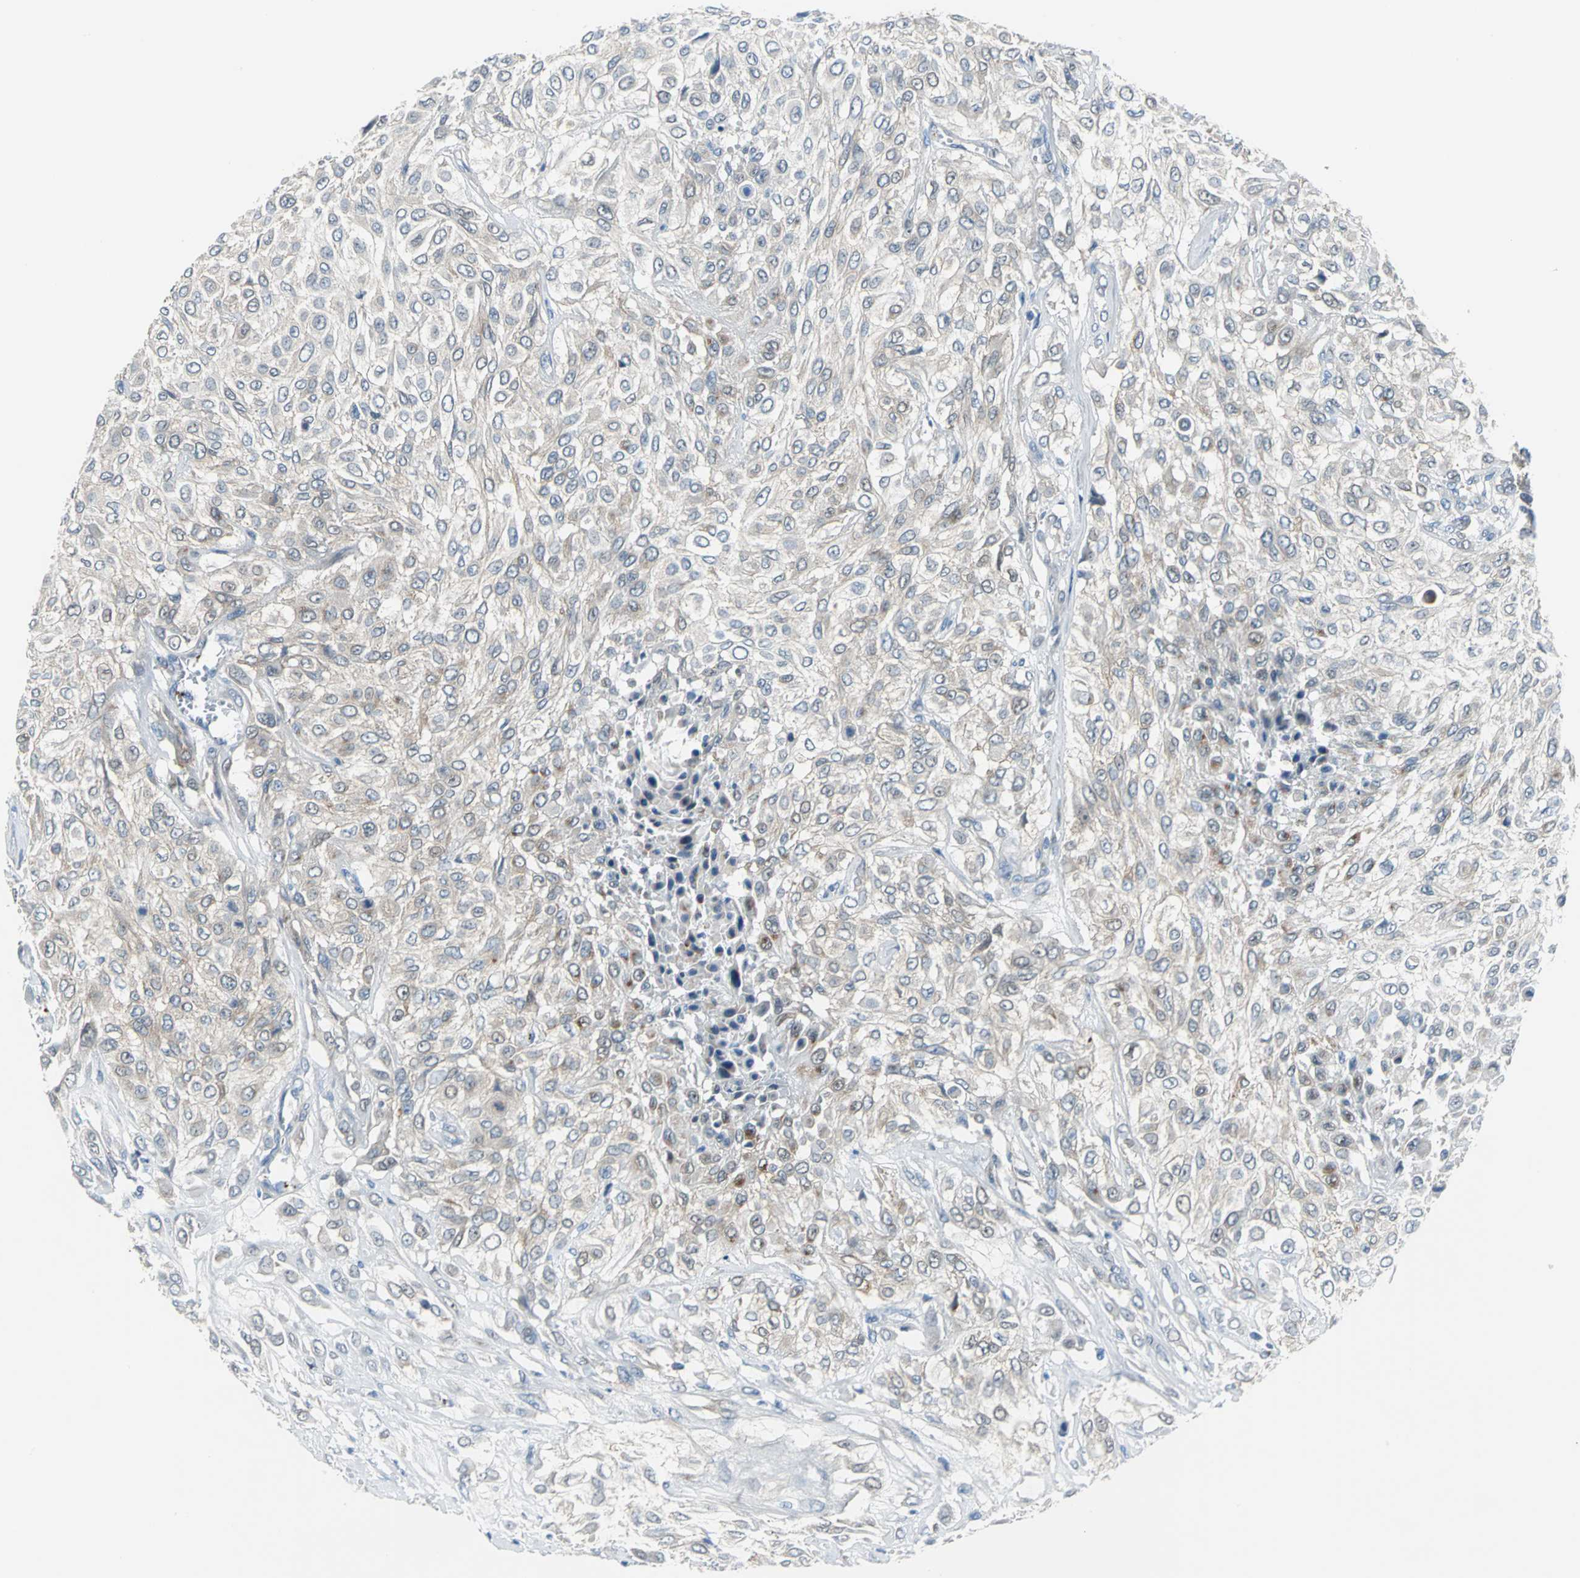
{"staining": {"intensity": "moderate", "quantity": ">75%", "location": "cytoplasmic/membranous"}, "tissue": "urothelial cancer", "cell_type": "Tumor cells", "image_type": "cancer", "snomed": [{"axis": "morphology", "description": "Urothelial carcinoma, High grade"}, {"axis": "topography", "description": "Urinary bladder"}], "caption": "Protein positivity by immunohistochemistry (IHC) exhibits moderate cytoplasmic/membranous staining in approximately >75% of tumor cells in urothelial carcinoma (high-grade).", "gene": "SELP", "patient": {"sex": "male", "age": 57}}